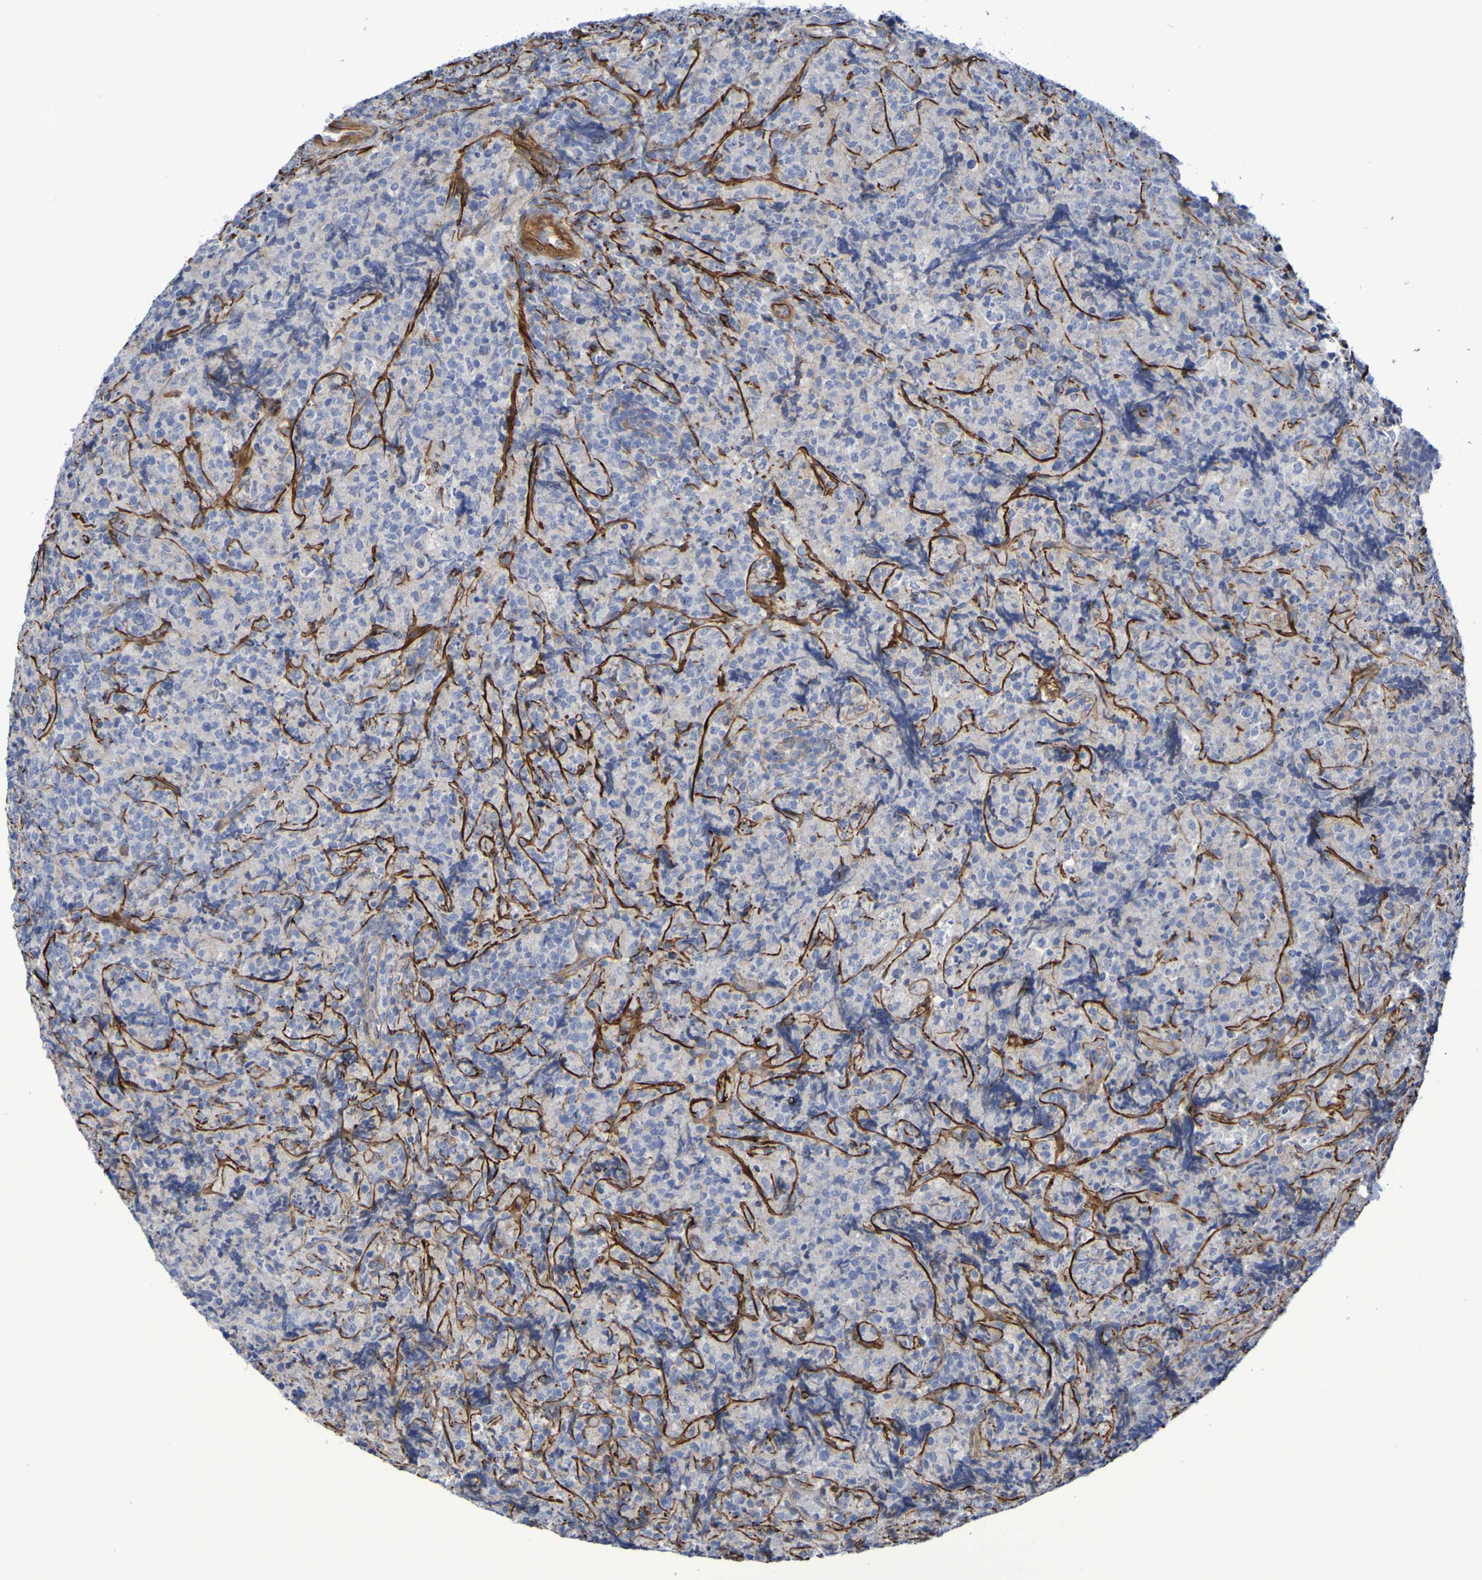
{"staining": {"intensity": "negative", "quantity": "none", "location": "none"}, "tissue": "lymphoma", "cell_type": "Tumor cells", "image_type": "cancer", "snomed": [{"axis": "morphology", "description": "Malignant lymphoma, non-Hodgkin's type, High grade"}, {"axis": "topography", "description": "Tonsil"}], "caption": "Tumor cells show no significant protein positivity in malignant lymphoma, non-Hodgkin's type (high-grade).", "gene": "LPP", "patient": {"sex": "female", "age": 36}}